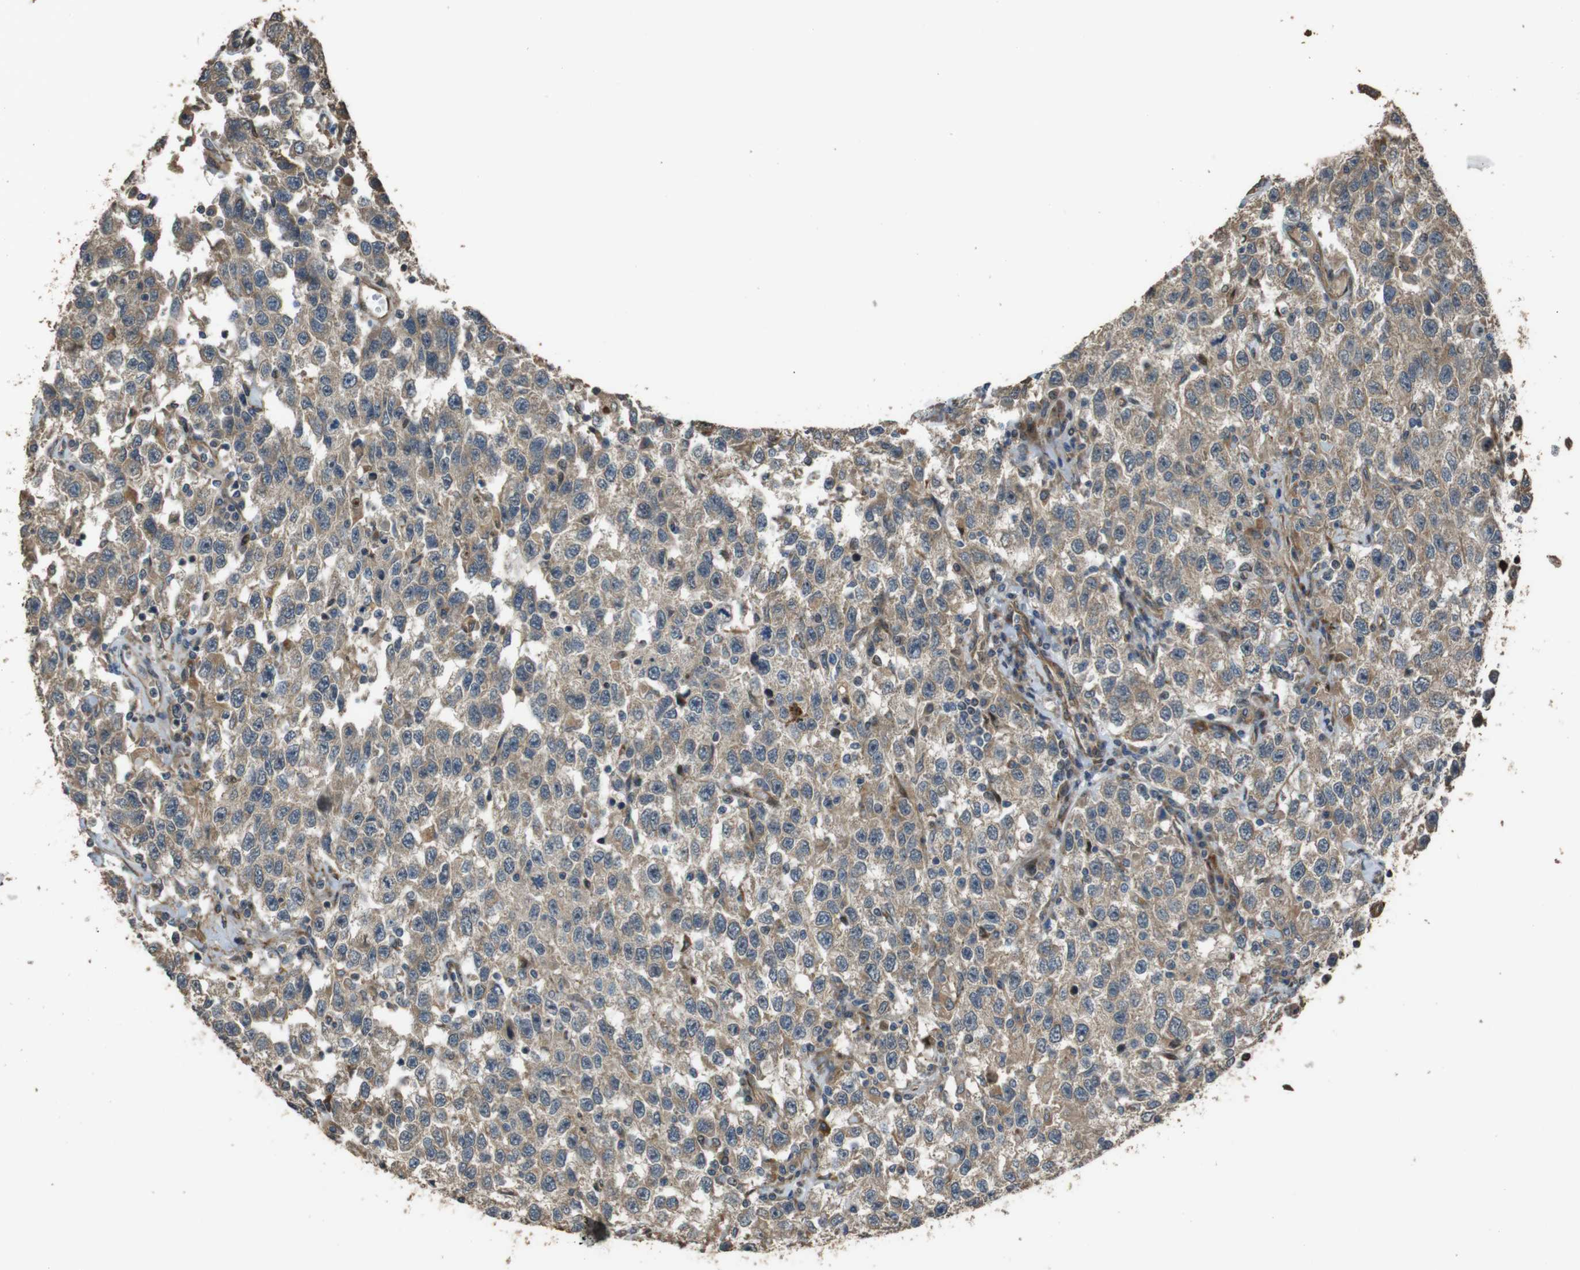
{"staining": {"intensity": "weak", "quantity": ">75%", "location": "cytoplasmic/membranous"}, "tissue": "testis cancer", "cell_type": "Tumor cells", "image_type": "cancer", "snomed": [{"axis": "morphology", "description": "Seminoma, NOS"}, {"axis": "topography", "description": "Testis"}], "caption": "The image displays a brown stain indicating the presence of a protein in the cytoplasmic/membranous of tumor cells in testis seminoma.", "gene": "MSRB3", "patient": {"sex": "male", "age": 41}}